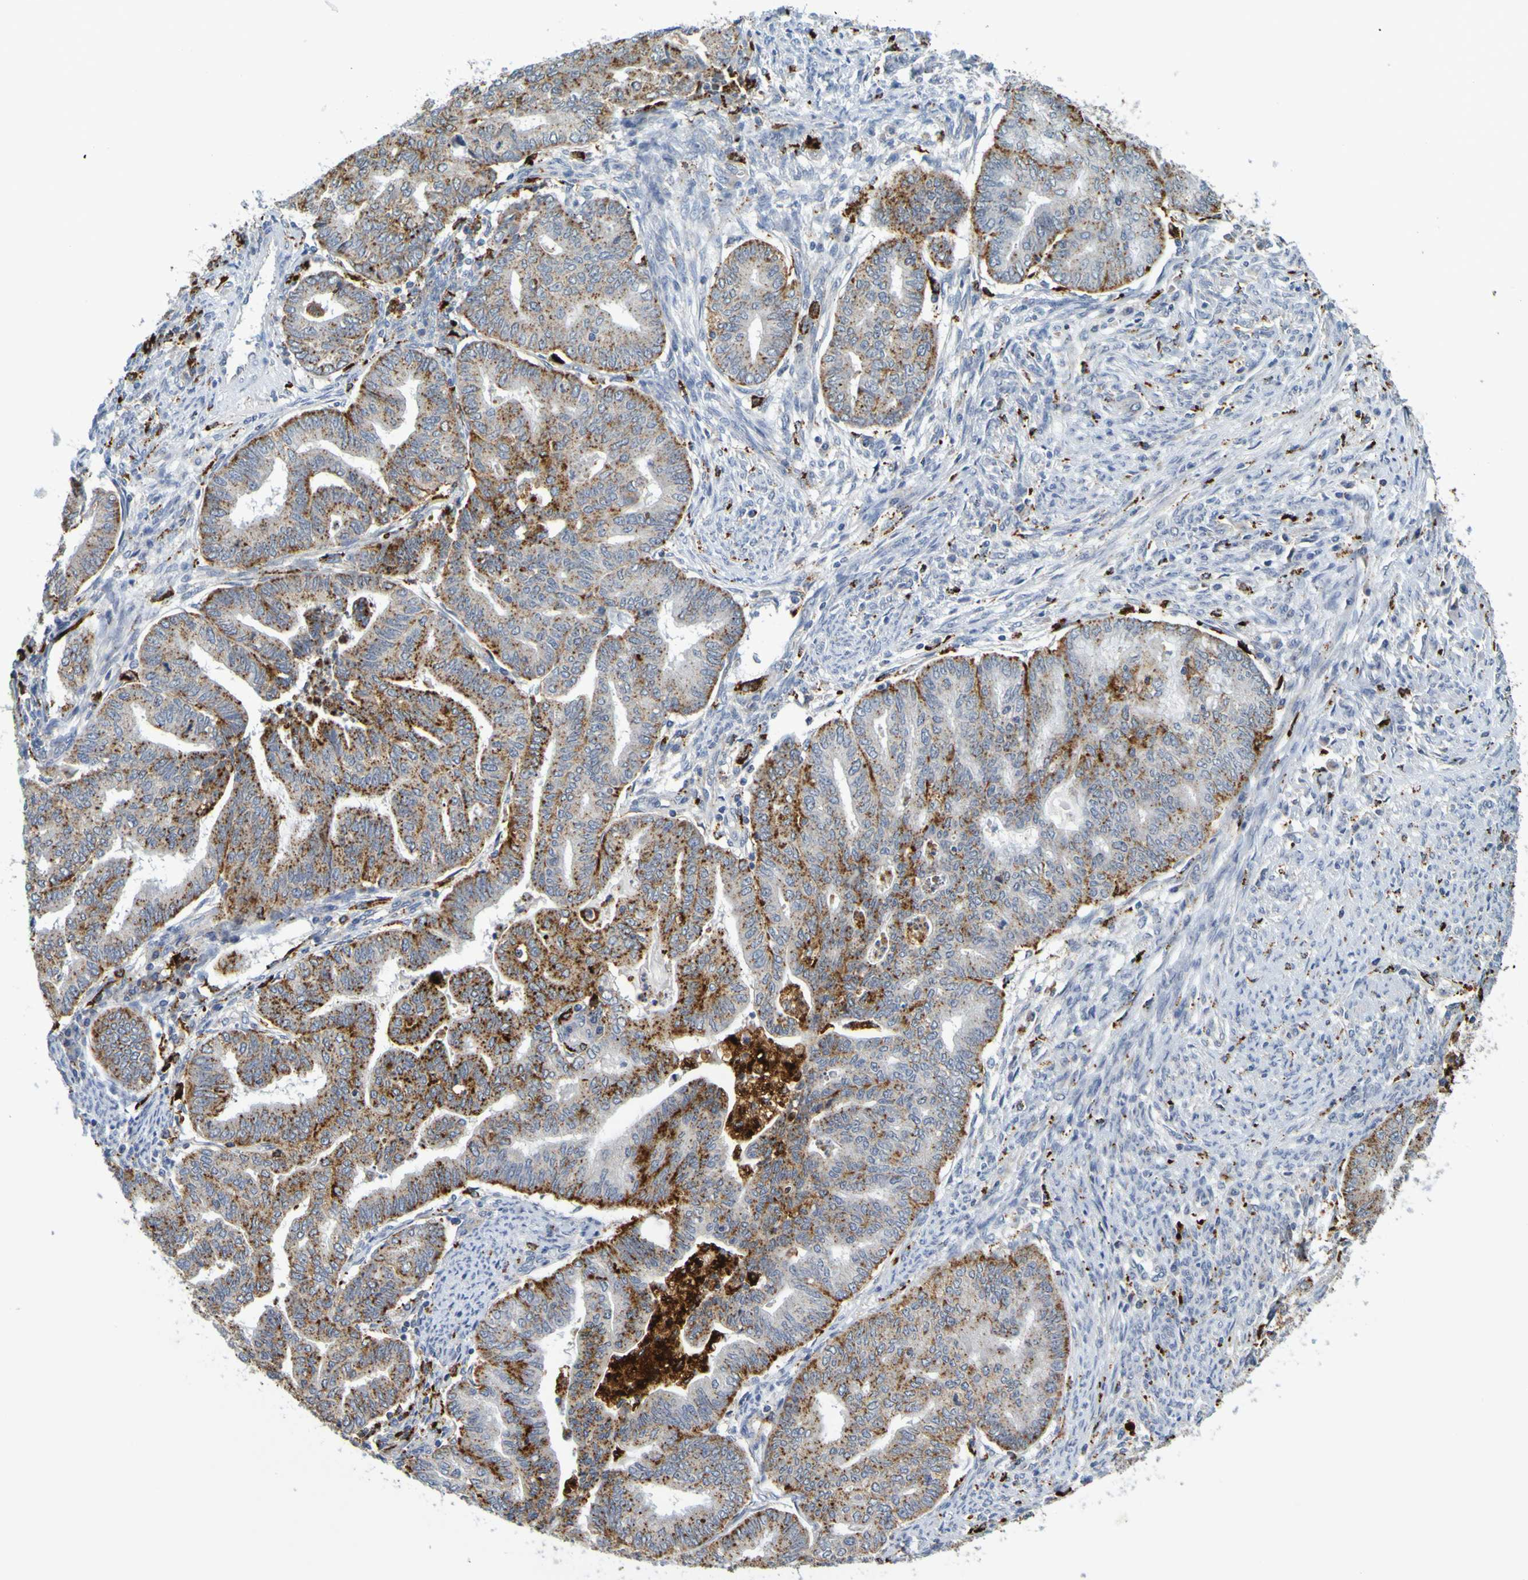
{"staining": {"intensity": "moderate", "quantity": ">75%", "location": "cytoplasmic/membranous"}, "tissue": "endometrial cancer", "cell_type": "Tumor cells", "image_type": "cancer", "snomed": [{"axis": "morphology", "description": "Adenocarcinoma, NOS"}, {"axis": "topography", "description": "Endometrium"}], "caption": "Brown immunohistochemical staining in human endometrial adenocarcinoma shows moderate cytoplasmic/membranous staining in about >75% of tumor cells. (Stains: DAB in brown, nuclei in blue, Microscopy: brightfield microscopy at high magnification).", "gene": "TPH1", "patient": {"sex": "female", "age": 79}}